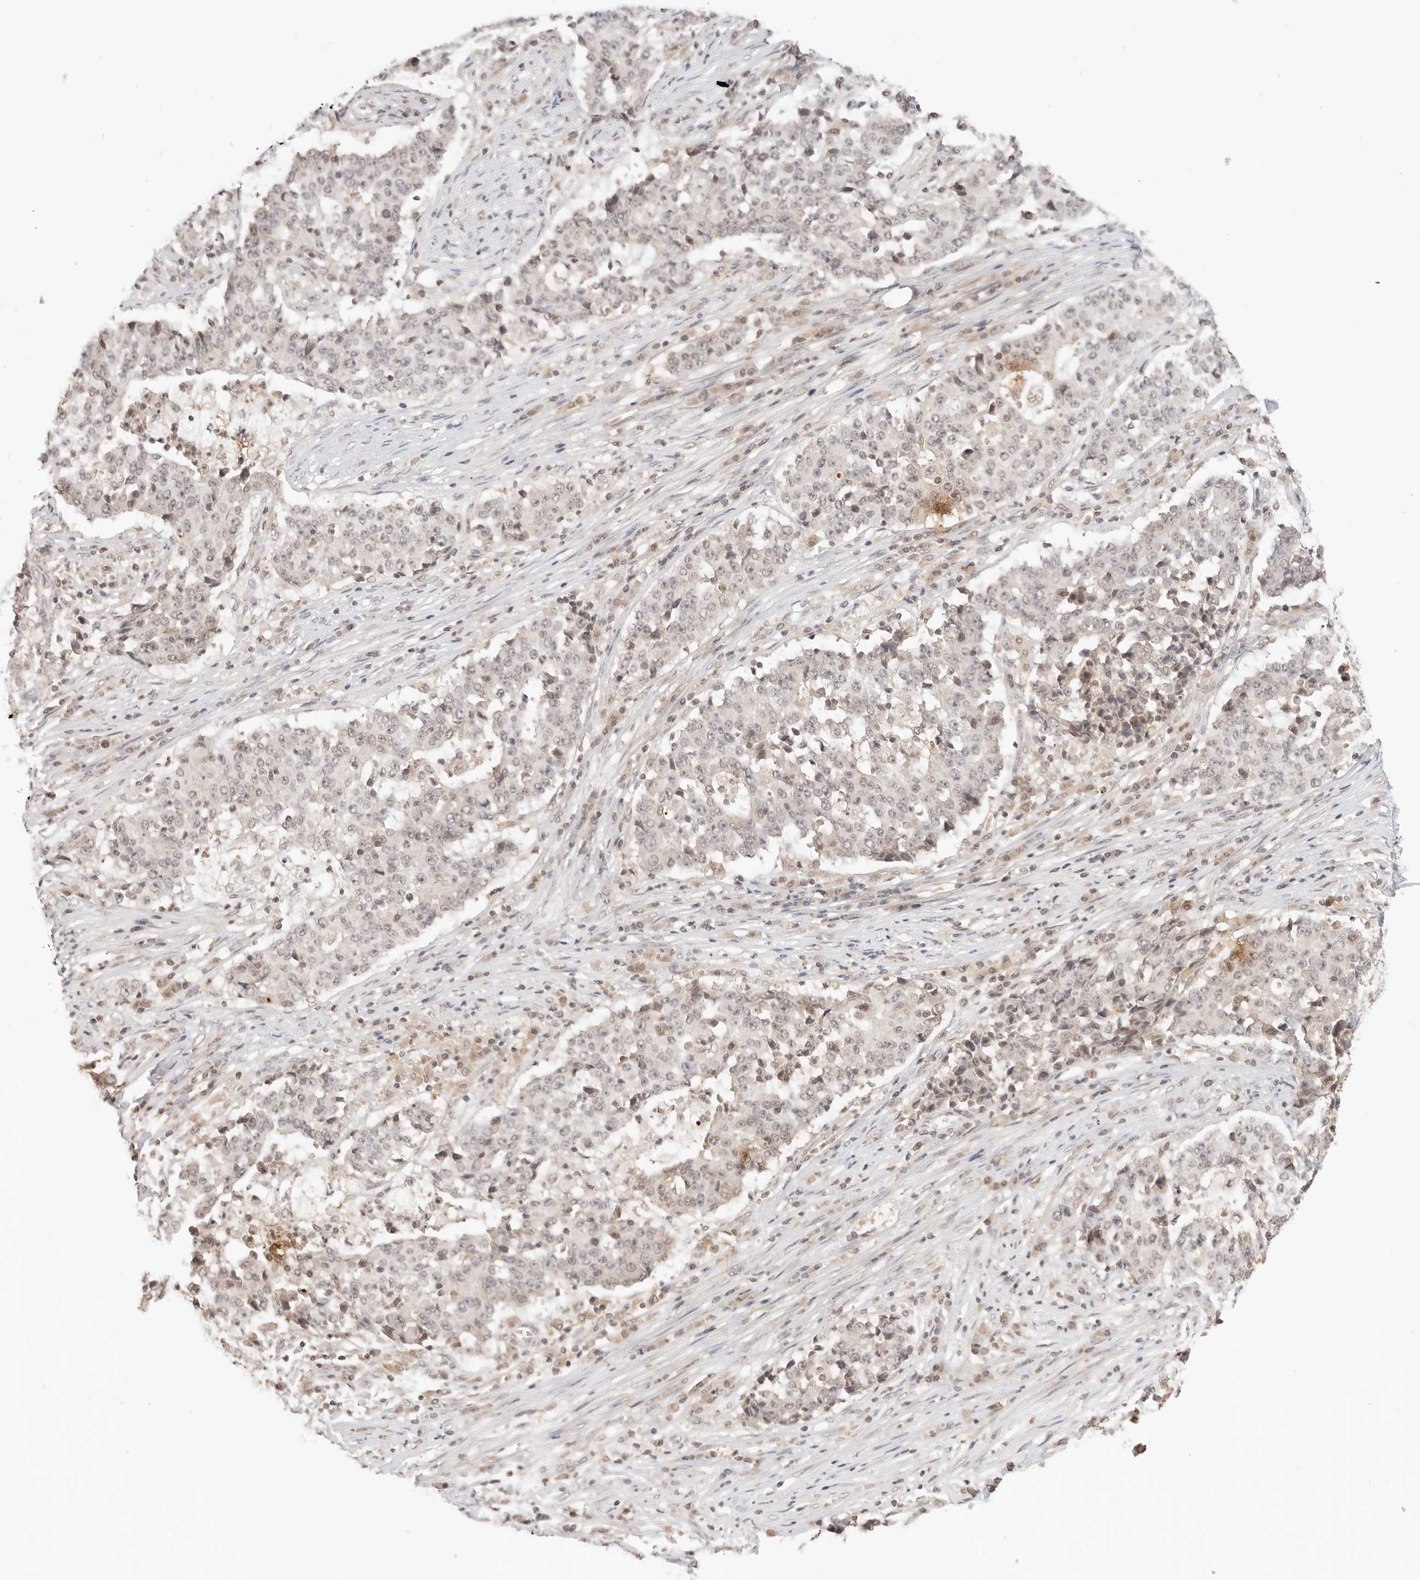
{"staining": {"intensity": "negative", "quantity": "none", "location": "none"}, "tissue": "stomach cancer", "cell_type": "Tumor cells", "image_type": "cancer", "snomed": [{"axis": "morphology", "description": "Adenocarcinoma, NOS"}, {"axis": "topography", "description": "Stomach"}], "caption": "Micrograph shows no significant protein staining in tumor cells of adenocarcinoma (stomach). The staining is performed using DAB (3,3'-diaminobenzidine) brown chromogen with nuclei counter-stained in using hematoxylin.", "gene": "GPR34", "patient": {"sex": "male", "age": 59}}